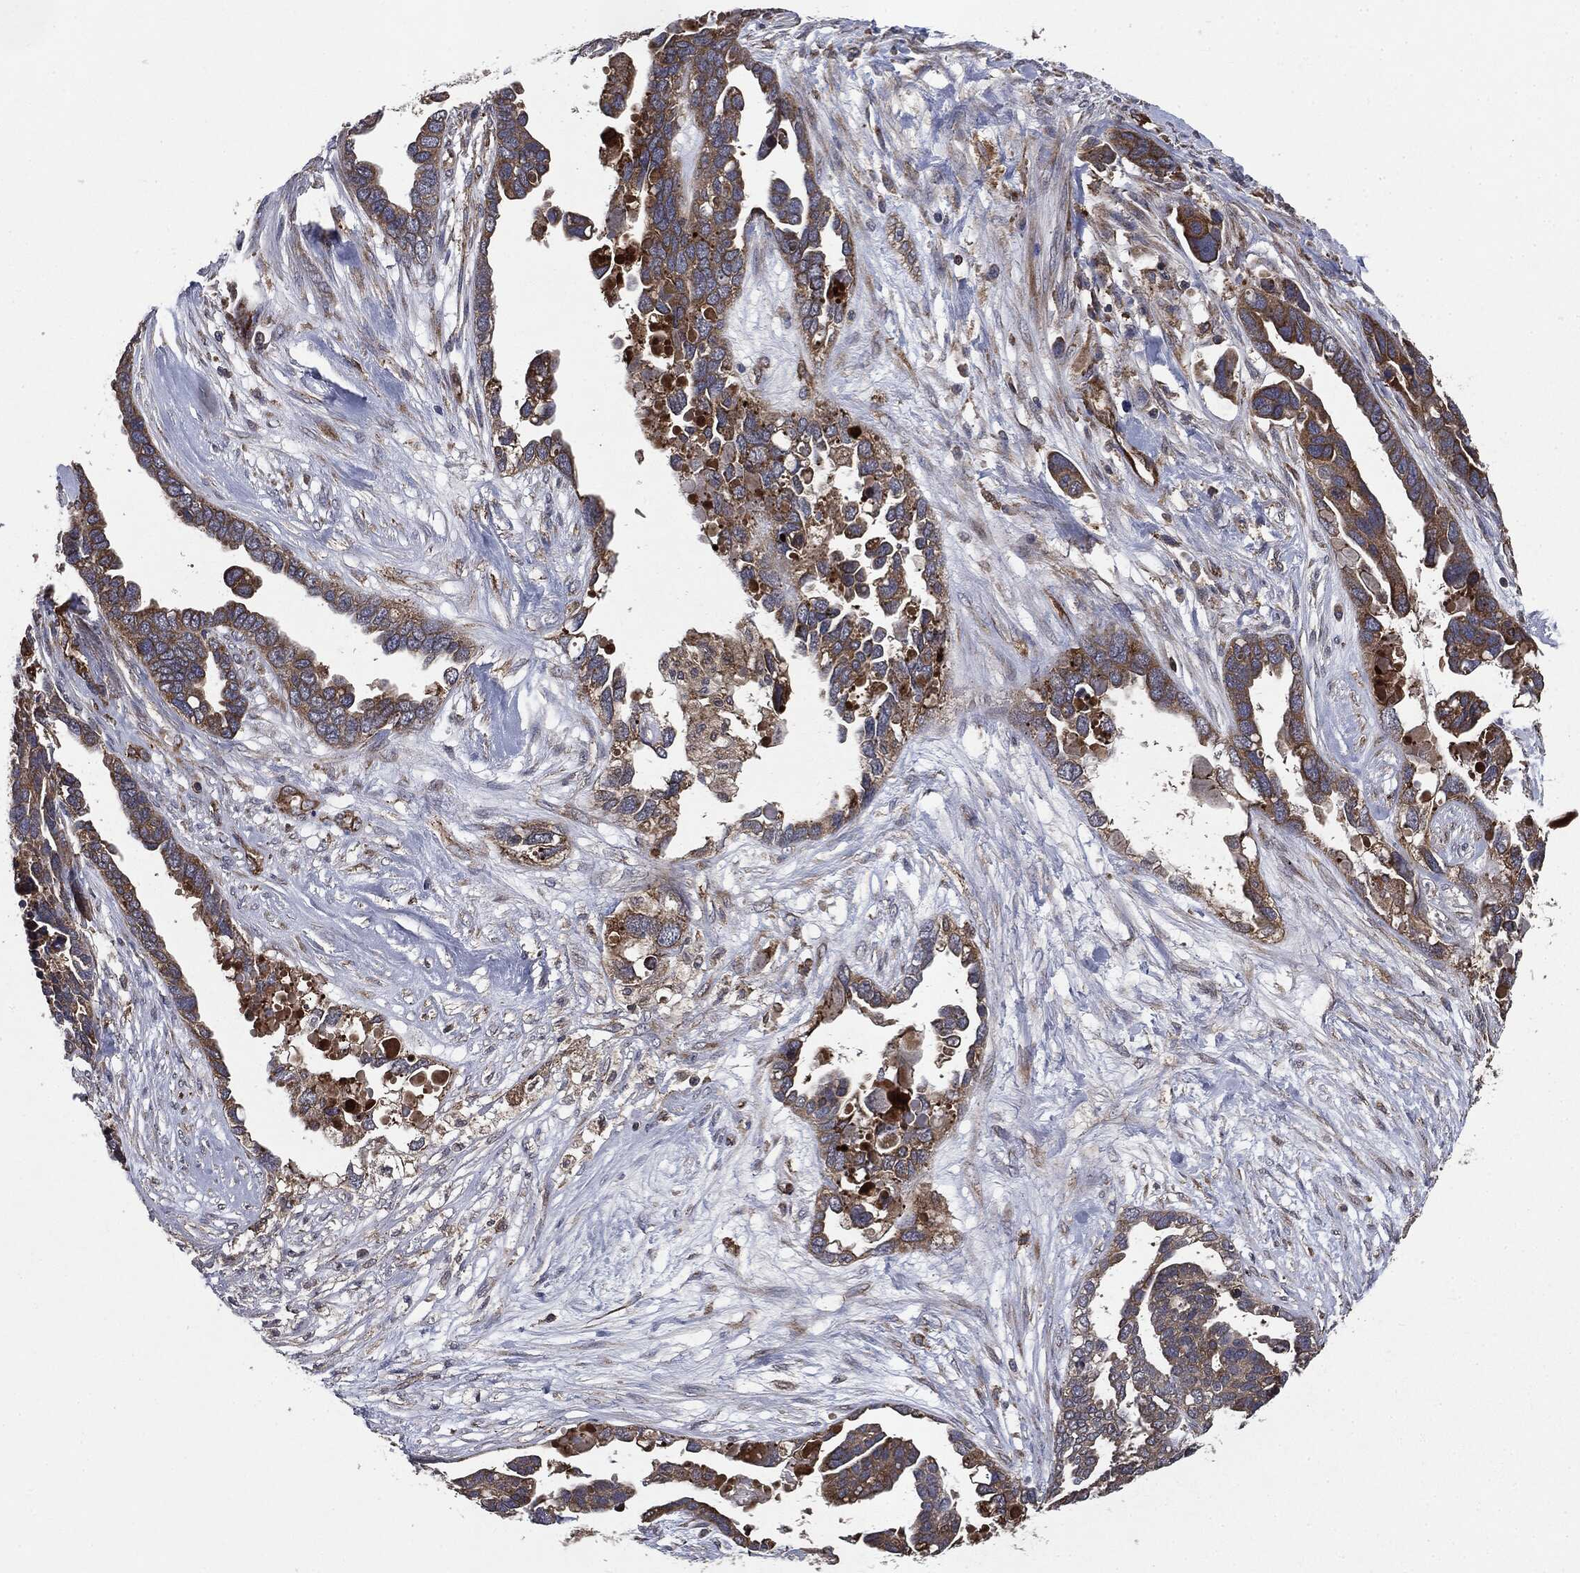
{"staining": {"intensity": "moderate", "quantity": ">75%", "location": "cytoplasmic/membranous"}, "tissue": "ovarian cancer", "cell_type": "Tumor cells", "image_type": "cancer", "snomed": [{"axis": "morphology", "description": "Cystadenocarcinoma, serous, NOS"}, {"axis": "topography", "description": "Ovary"}], "caption": "A micrograph showing moderate cytoplasmic/membranous staining in about >75% of tumor cells in ovarian serous cystadenocarcinoma, as visualized by brown immunohistochemical staining.", "gene": "PLOD3", "patient": {"sex": "female", "age": 54}}